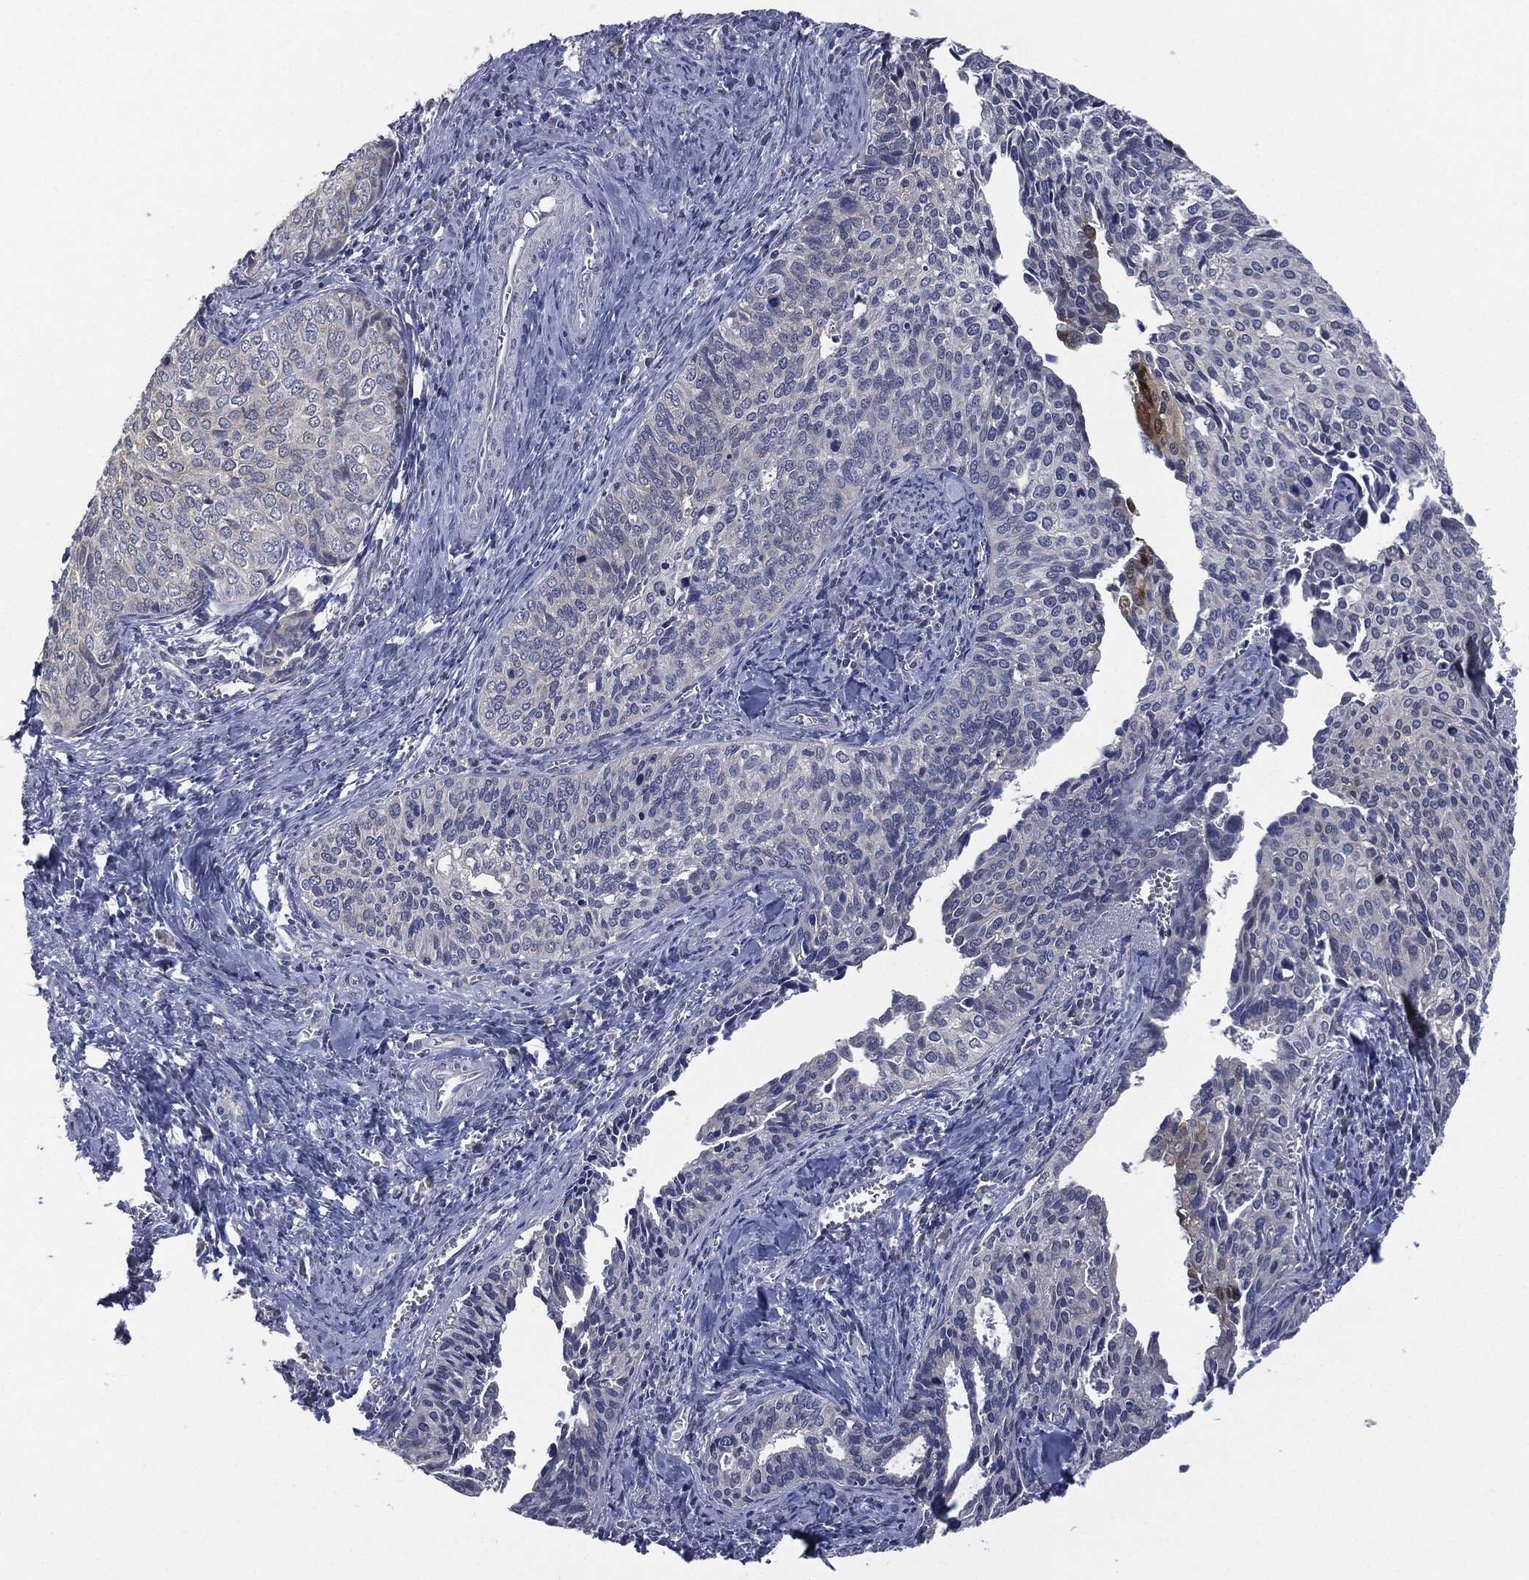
{"staining": {"intensity": "negative", "quantity": "none", "location": "none"}, "tissue": "cervical cancer", "cell_type": "Tumor cells", "image_type": "cancer", "snomed": [{"axis": "morphology", "description": "Squamous cell carcinoma, NOS"}, {"axis": "topography", "description": "Cervix"}], "caption": "A photomicrograph of human cervical cancer (squamous cell carcinoma) is negative for staining in tumor cells.", "gene": "IL1RN", "patient": {"sex": "female", "age": 29}}